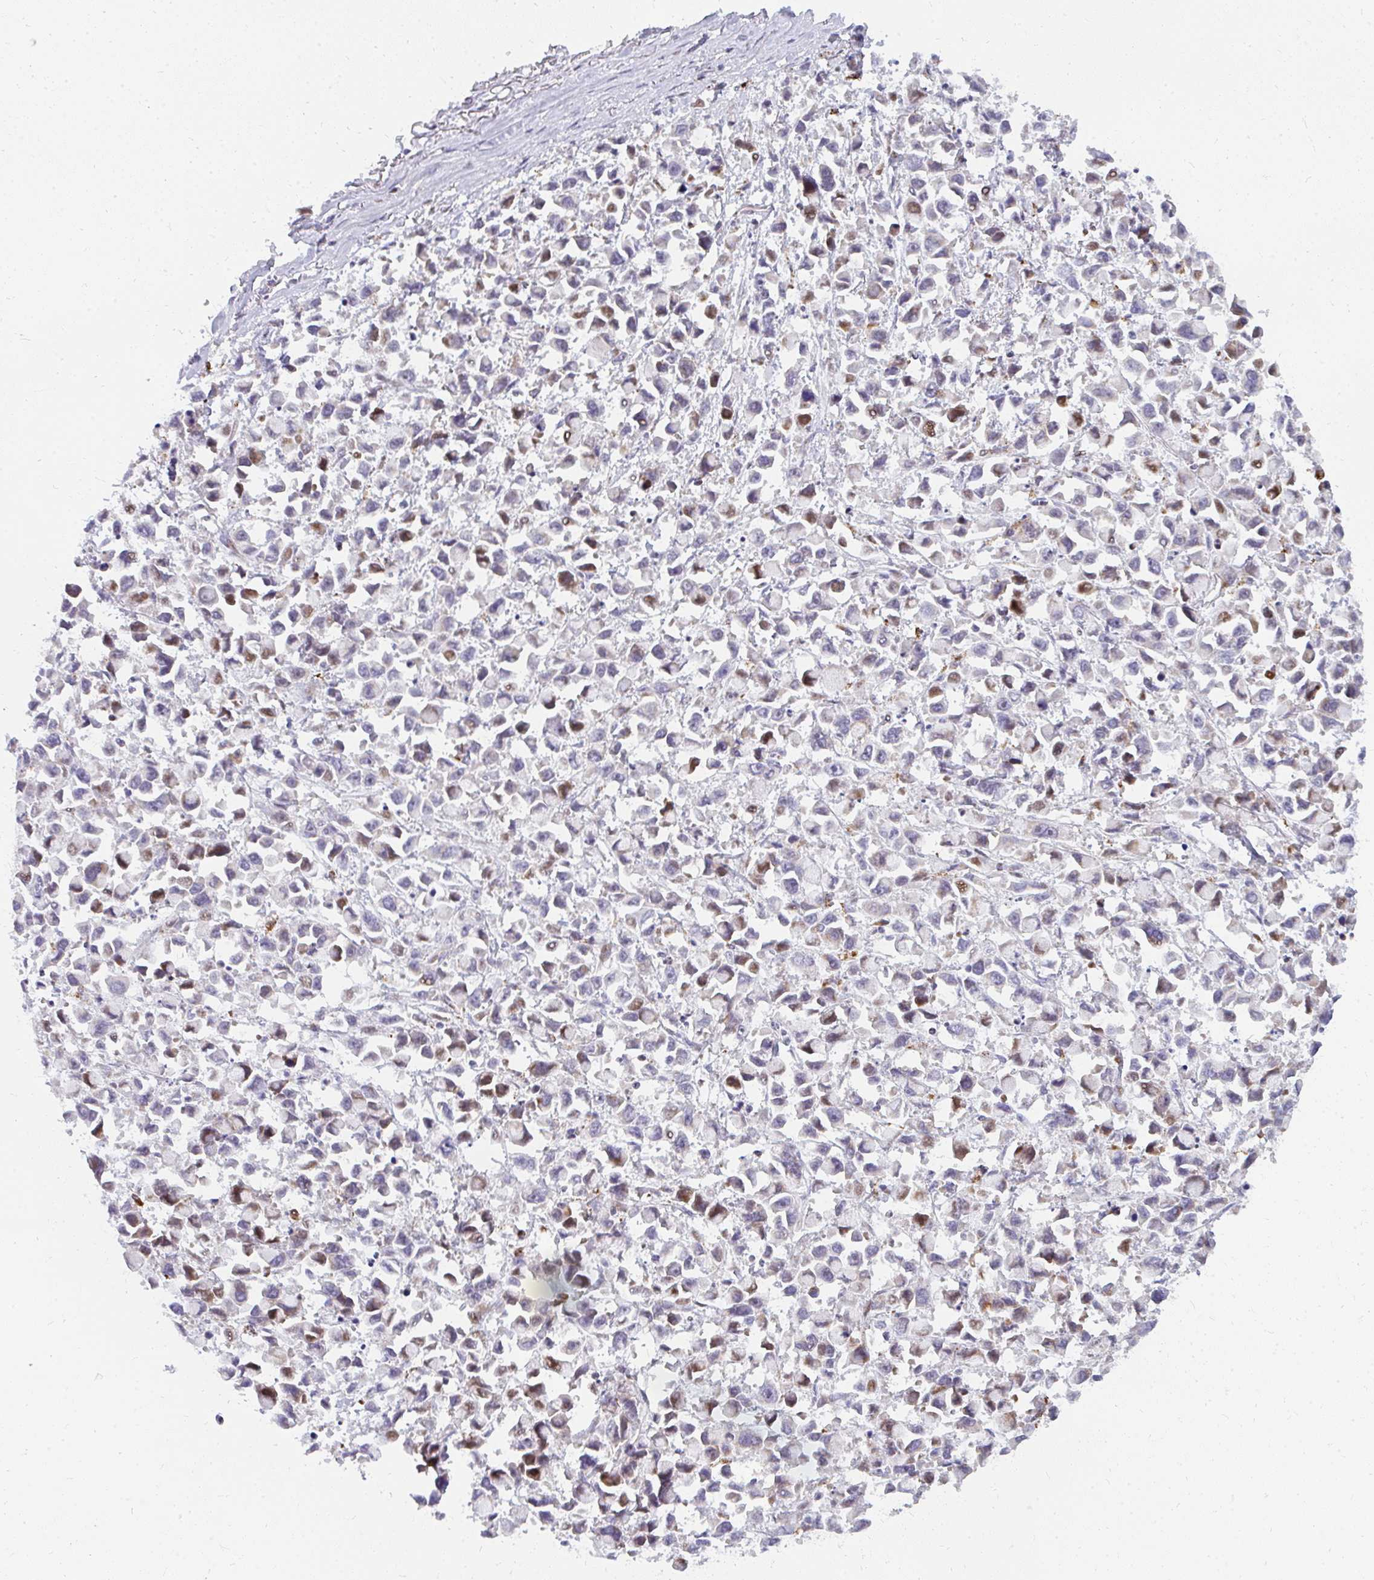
{"staining": {"intensity": "moderate", "quantity": "<25%", "location": "cytoplasmic/membranous"}, "tissue": "stomach cancer", "cell_type": "Tumor cells", "image_type": "cancer", "snomed": [{"axis": "morphology", "description": "Adenocarcinoma, NOS"}, {"axis": "topography", "description": "Stomach"}], "caption": "Adenocarcinoma (stomach) stained with DAB (3,3'-diaminobenzidine) immunohistochemistry demonstrates low levels of moderate cytoplasmic/membranous expression in approximately <25% of tumor cells. (IHC, brightfield microscopy, high magnification).", "gene": "PLA2G5", "patient": {"sex": "female", "age": 81}}